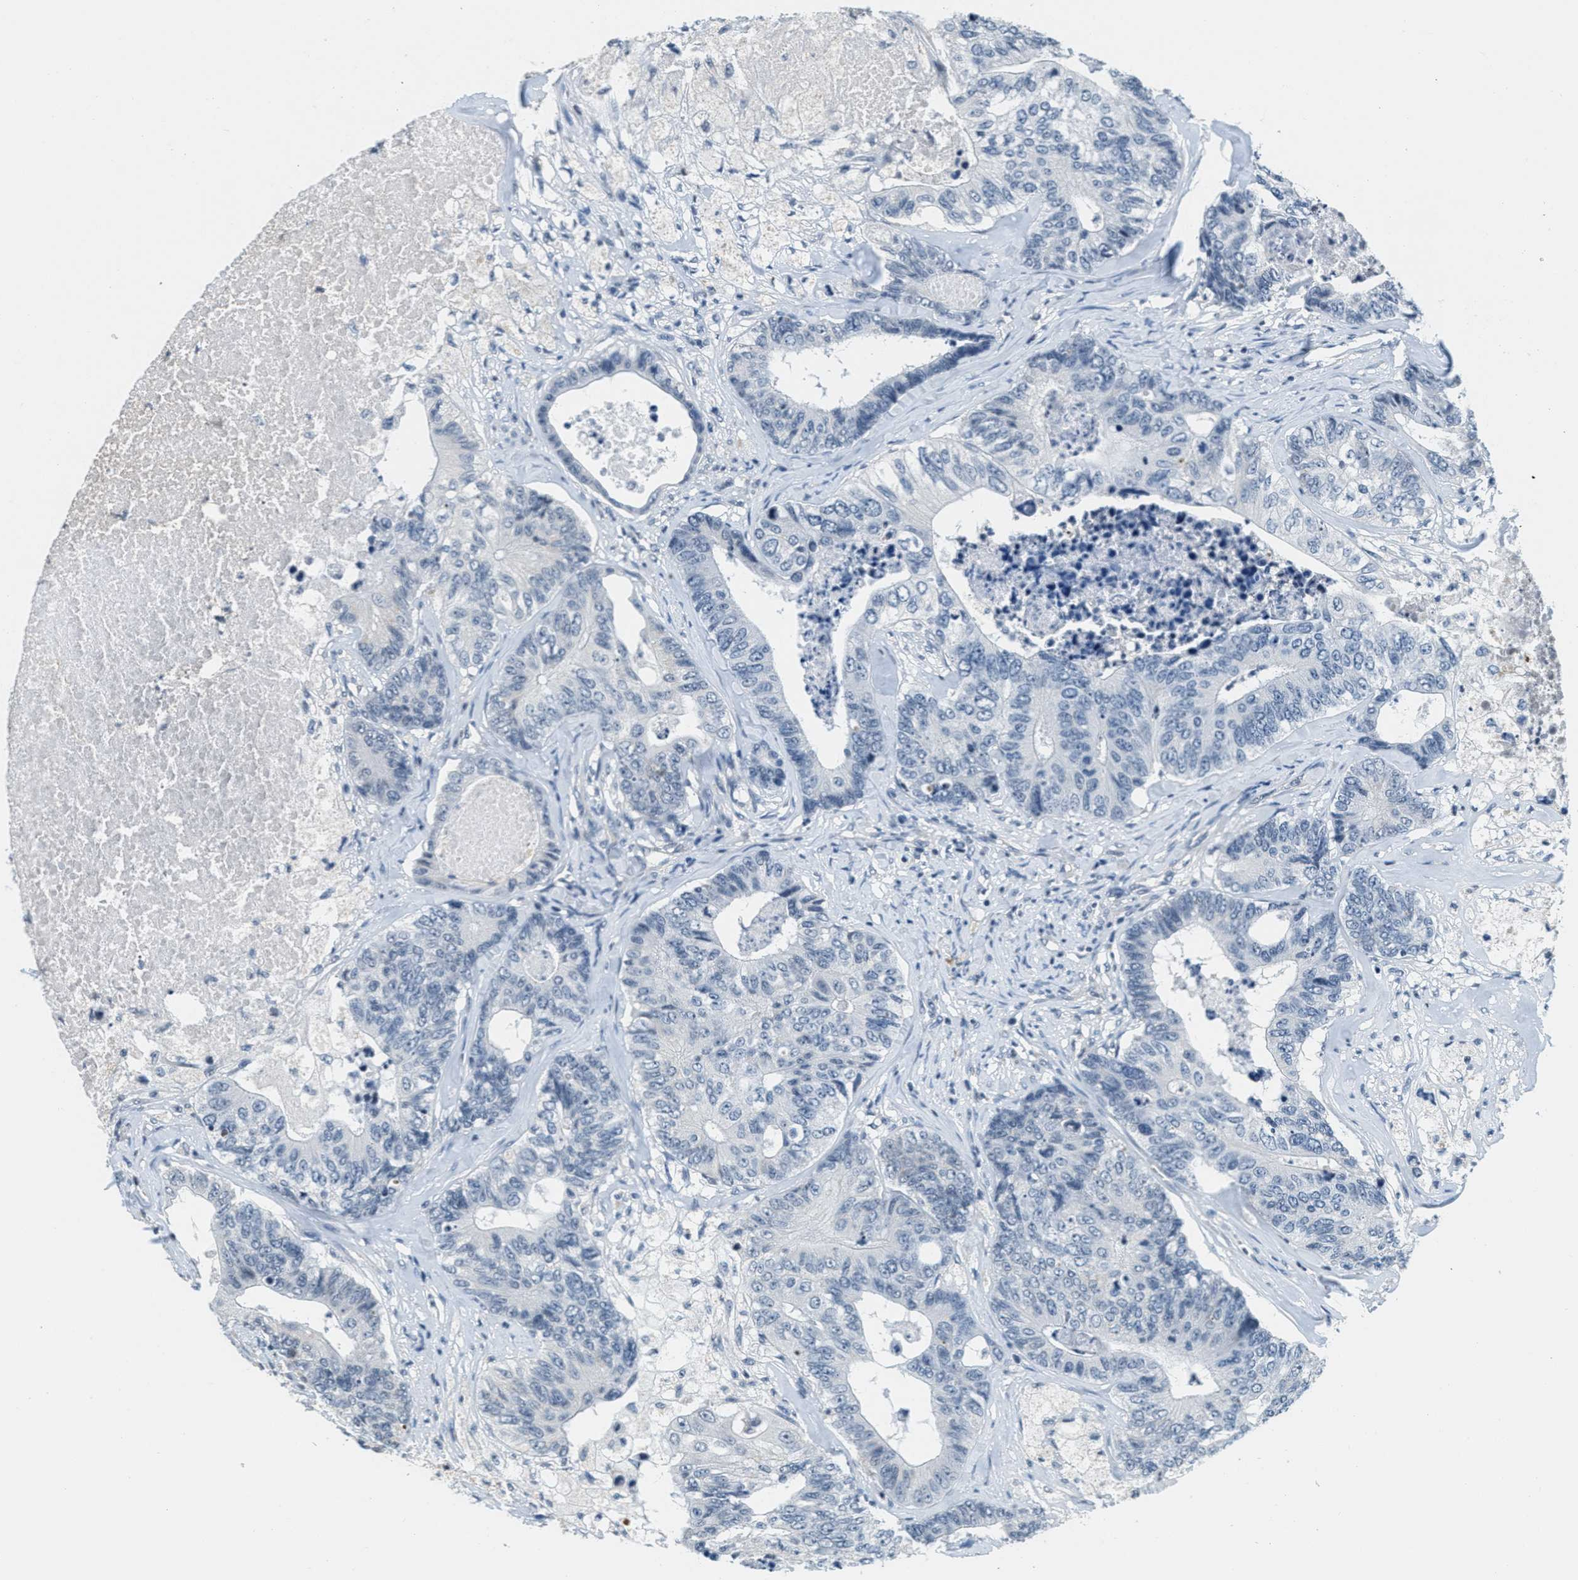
{"staining": {"intensity": "negative", "quantity": "none", "location": "none"}, "tissue": "colorectal cancer", "cell_type": "Tumor cells", "image_type": "cancer", "snomed": [{"axis": "morphology", "description": "Adenocarcinoma, NOS"}, {"axis": "topography", "description": "Colon"}], "caption": "A photomicrograph of colorectal cancer (adenocarcinoma) stained for a protein demonstrates no brown staining in tumor cells. The staining was performed using DAB (3,3'-diaminobenzidine) to visualize the protein expression in brown, while the nuclei were stained in blue with hematoxylin (Magnification: 20x).", "gene": "CA4", "patient": {"sex": "female", "age": 67}}